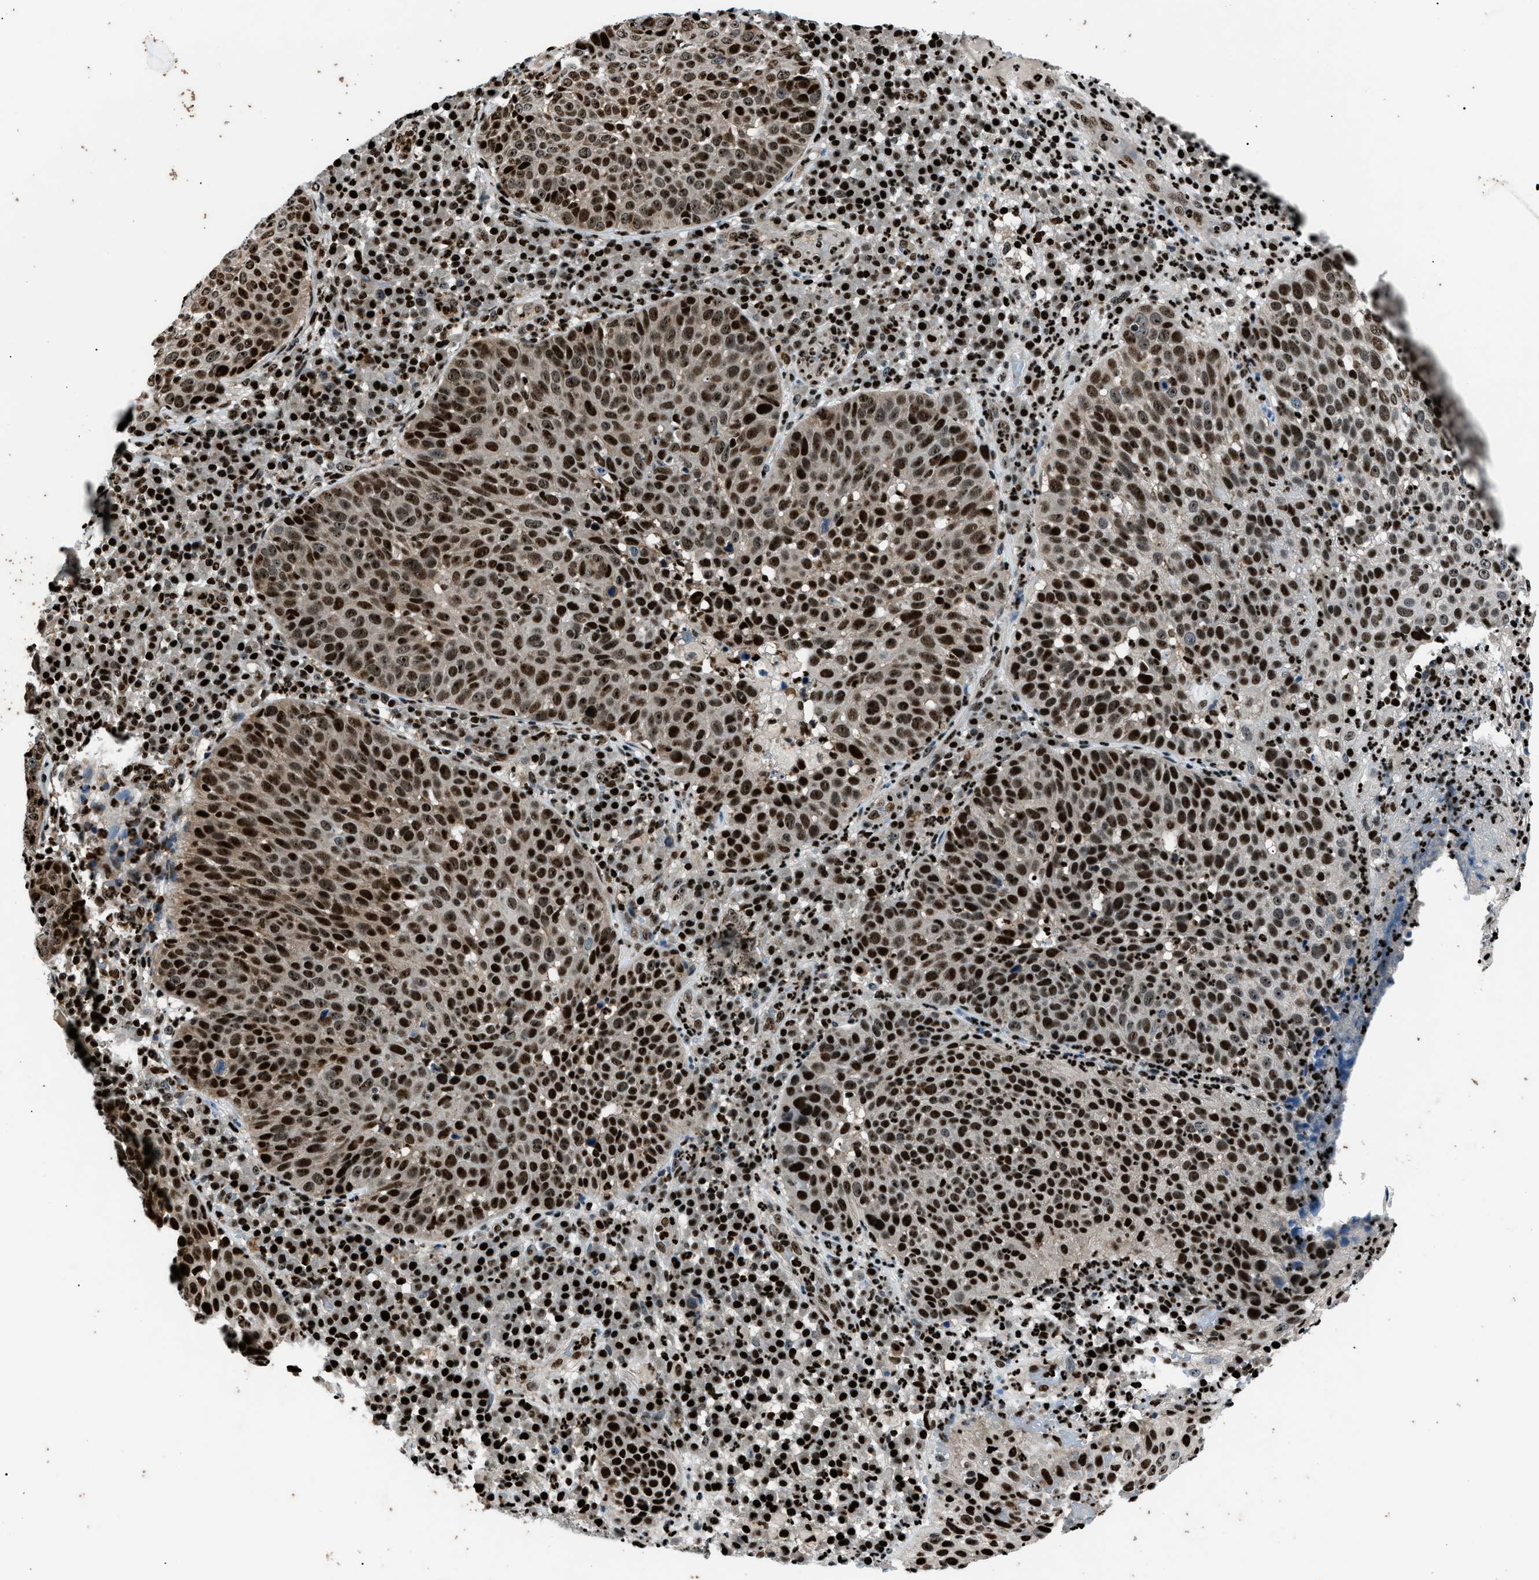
{"staining": {"intensity": "strong", "quantity": ">75%", "location": "nuclear"}, "tissue": "skin cancer", "cell_type": "Tumor cells", "image_type": "cancer", "snomed": [{"axis": "morphology", "description": "Squamous cell carcinoma in situ, NOS"}, {"axis": "morphology", "description": "Squamous cell carcinoma, NOS"}, {"axis": "topography", "description": "Skin"}], "caption": "Protein expression by immunohistochemistry shows strong nuclear staining in about >75% of tumor cells in squamous cell carcinoma in situ (skin). The staining is performed using DAB brown chromogen to label protein expression. The nuclei are counter-stained blue using hematoxylin.", "gene": "PRKX", "patient": {"sex": "male", "age": 93}}